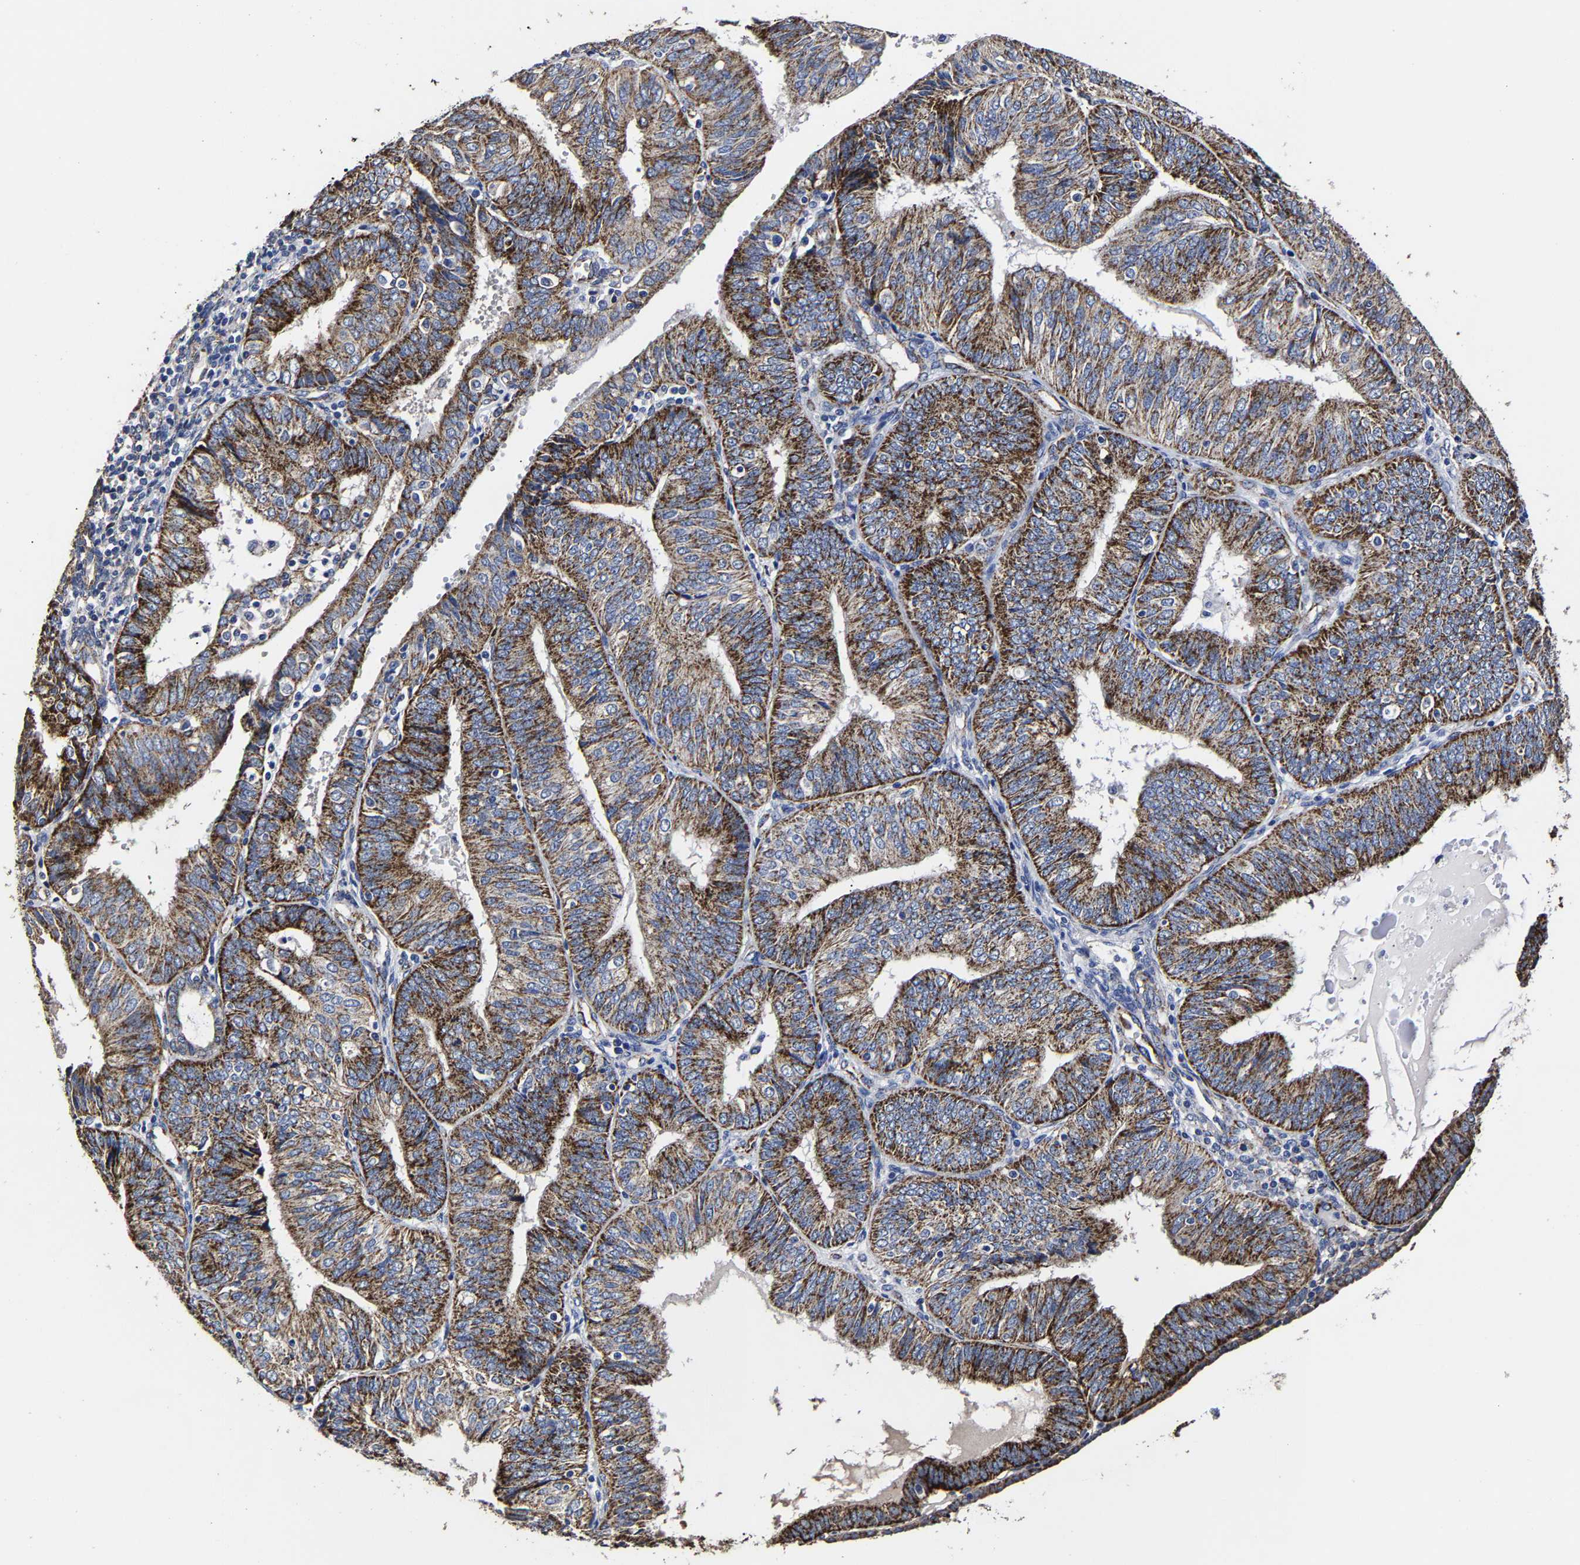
{"staining": {"intensity": "moderate", "quantity": ">75%", "location": "cytoplasmic/membranous"}, "tissue": "endometrial cancer", "cell_type": "Tumor cells", "image_type": "cancer", "snomed": [{"axis": "morphology", "description": "Adenocarcinoma, NOS"}, {"axis": "topography", "description": "Endometrium"}], "caption": "Endometrial cancer (adenocarcinoma) was stained to show a protein in brown. There is medium levels of moderate cytoplasmic/membranous expression in approximately >75% of tumor cells. The protein is stained brown, and the nuclei are stained in blue (DAB (3,3'-diaminobenzidine) IHC with brightfield microscopy, high magnification).", "gene": "AASS", "patient": {"sex": "female", "age": 58}}